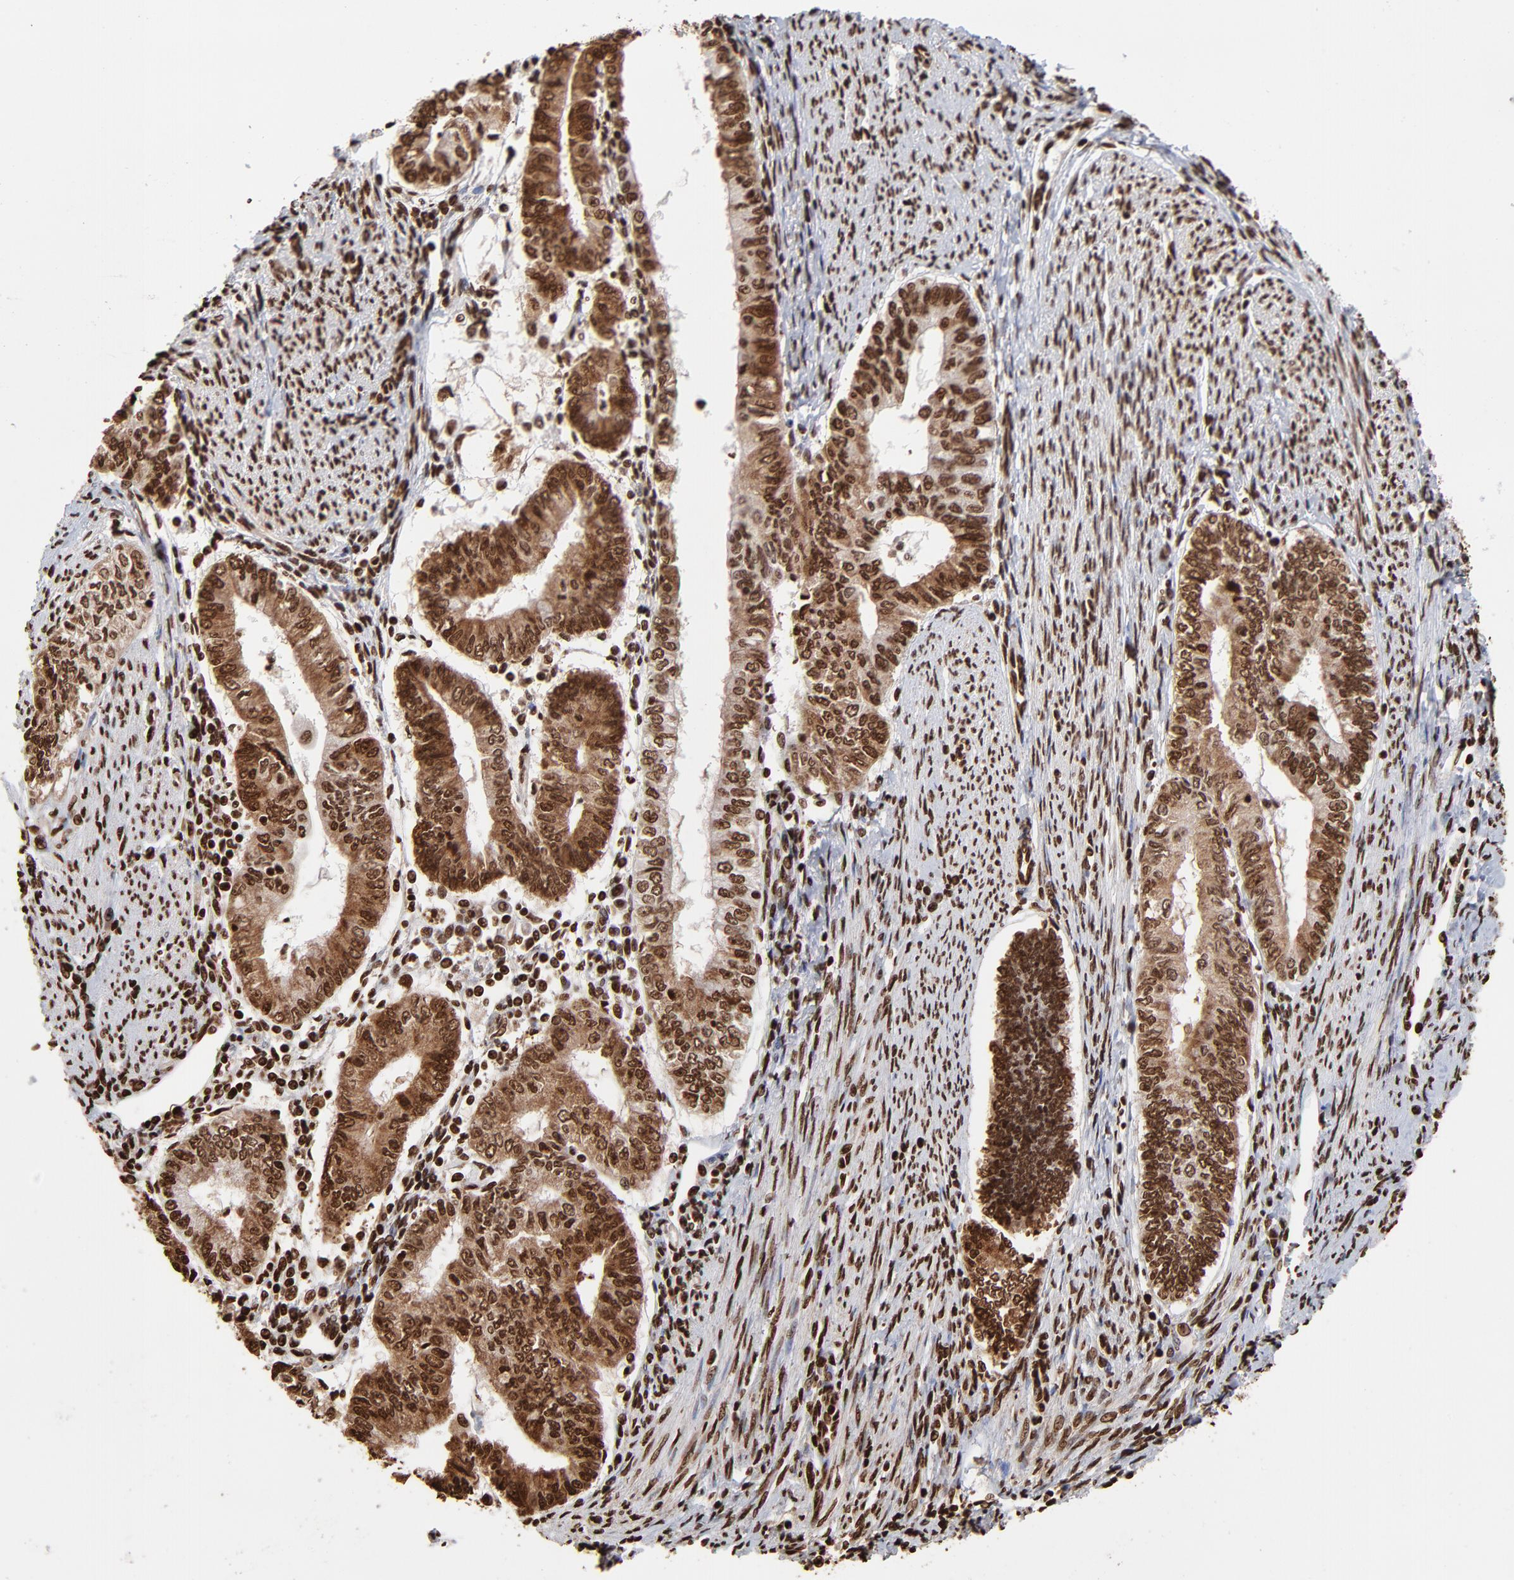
{"staining": {"intensity": "strong", "quantity": ">75%", "location": "cytoplasmic/membranous,nuclear"}, "tissue": "endometrial cancer", "cell_type": "Tumor cells", "image_type": "cancer", "snomed": [{"axis": "morphology", "description": "Adenocarcinoma, NOS"}, {"axis": "topography", "description": "Endometrium"}], "caption": "Approximately >75% of tumor cells in human adenocarcinoma (endometrial) exhibit strong cytoplasmic/membranous and nuclear protein expression as visualized by brown immunohistochemical staining.", "gene": "ZNF544", "patient": {"sex": "female", "age": 66}}